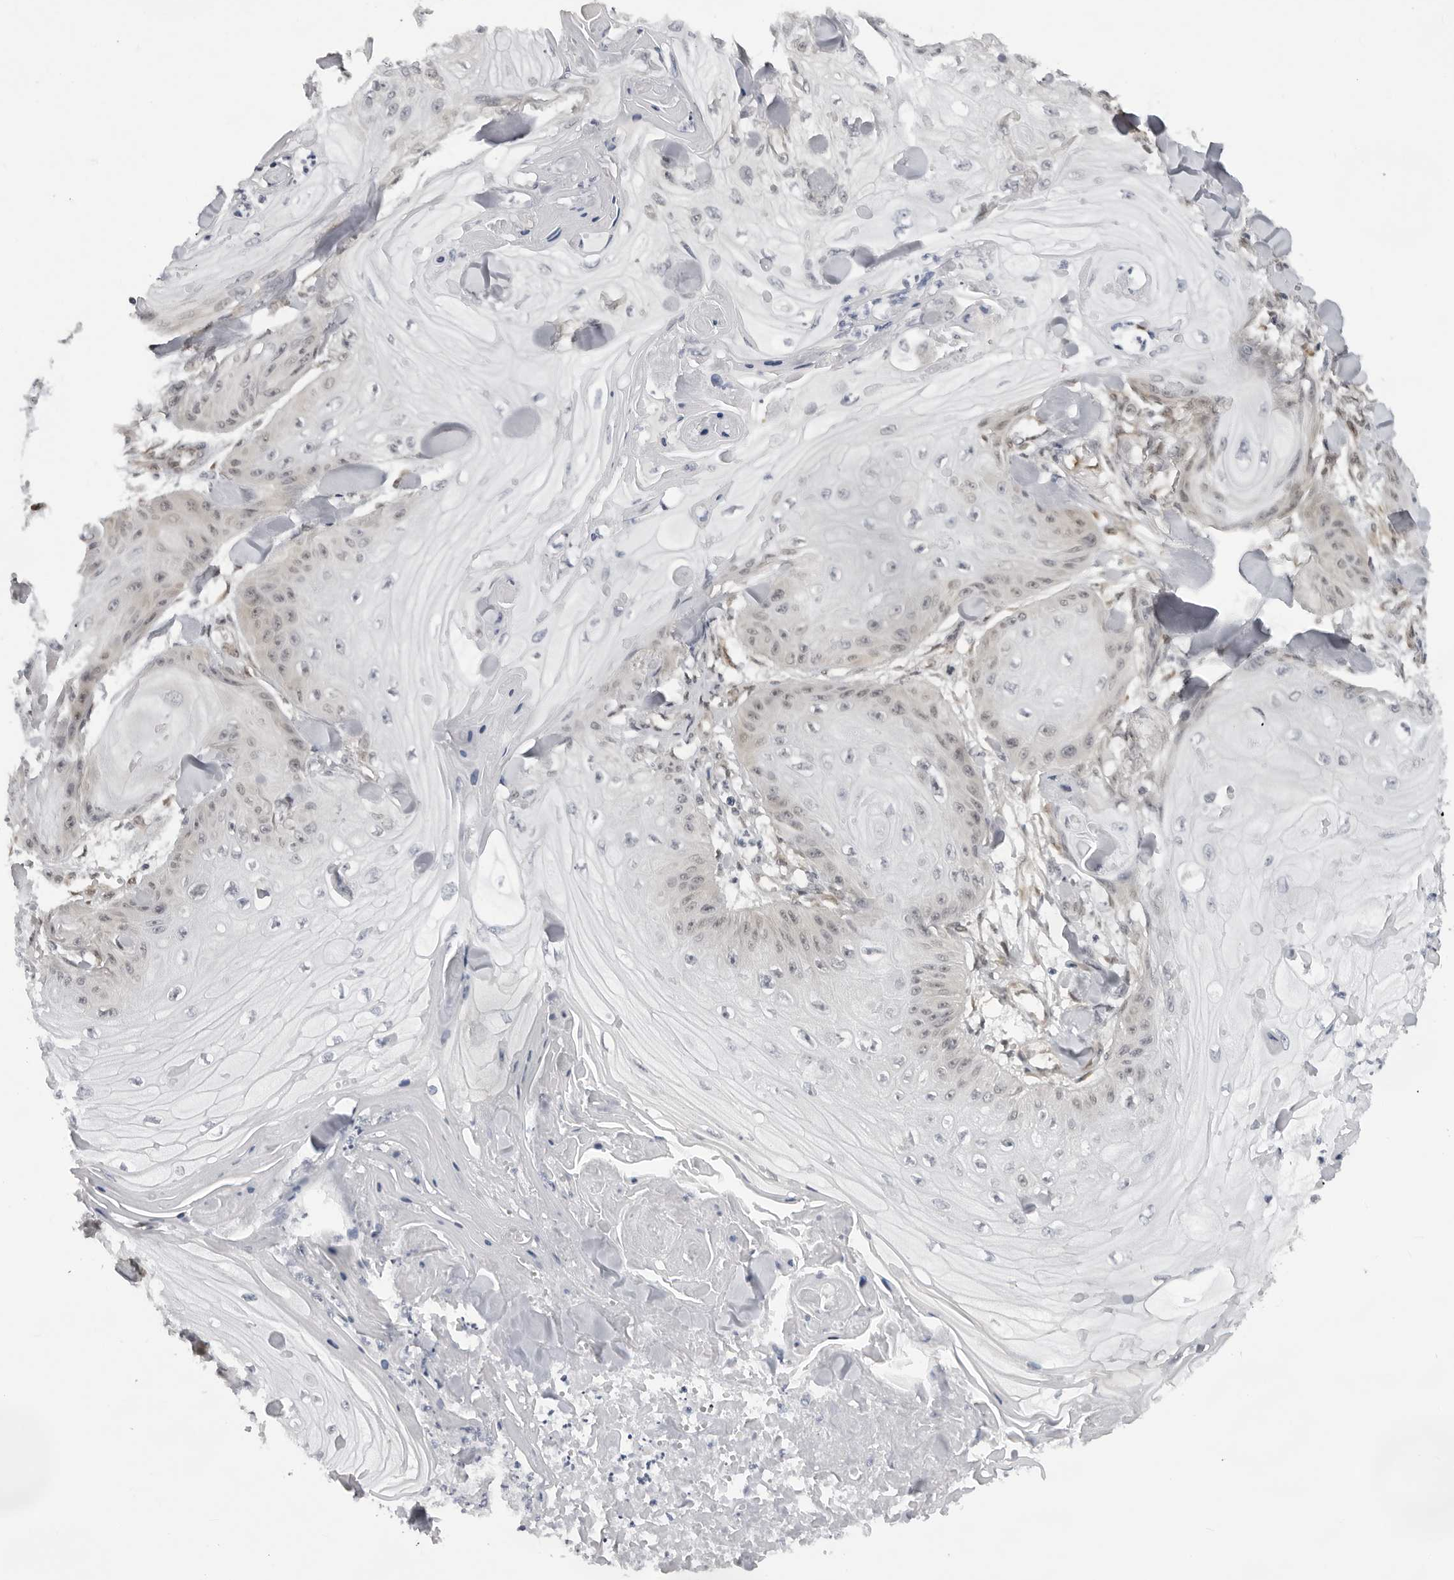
{"staining": {"intensity": "negative", "quantity": "none", "location": "none"}, "tissue": "skin cancer", "cell_type": "Tumor cells", "image_type": "cancer", "snomed": [{"axis": "morphology", "description": "Squamous cell carcinoma, NOS"}, {"axis": "topography", "description": "Skin"}], "caption": "A photomicrograph of skin cancer stained for a protein displays no brown staining in tumor cells.", "gene": "CASP7", "patient": {"sex": "male", "age": 74}}